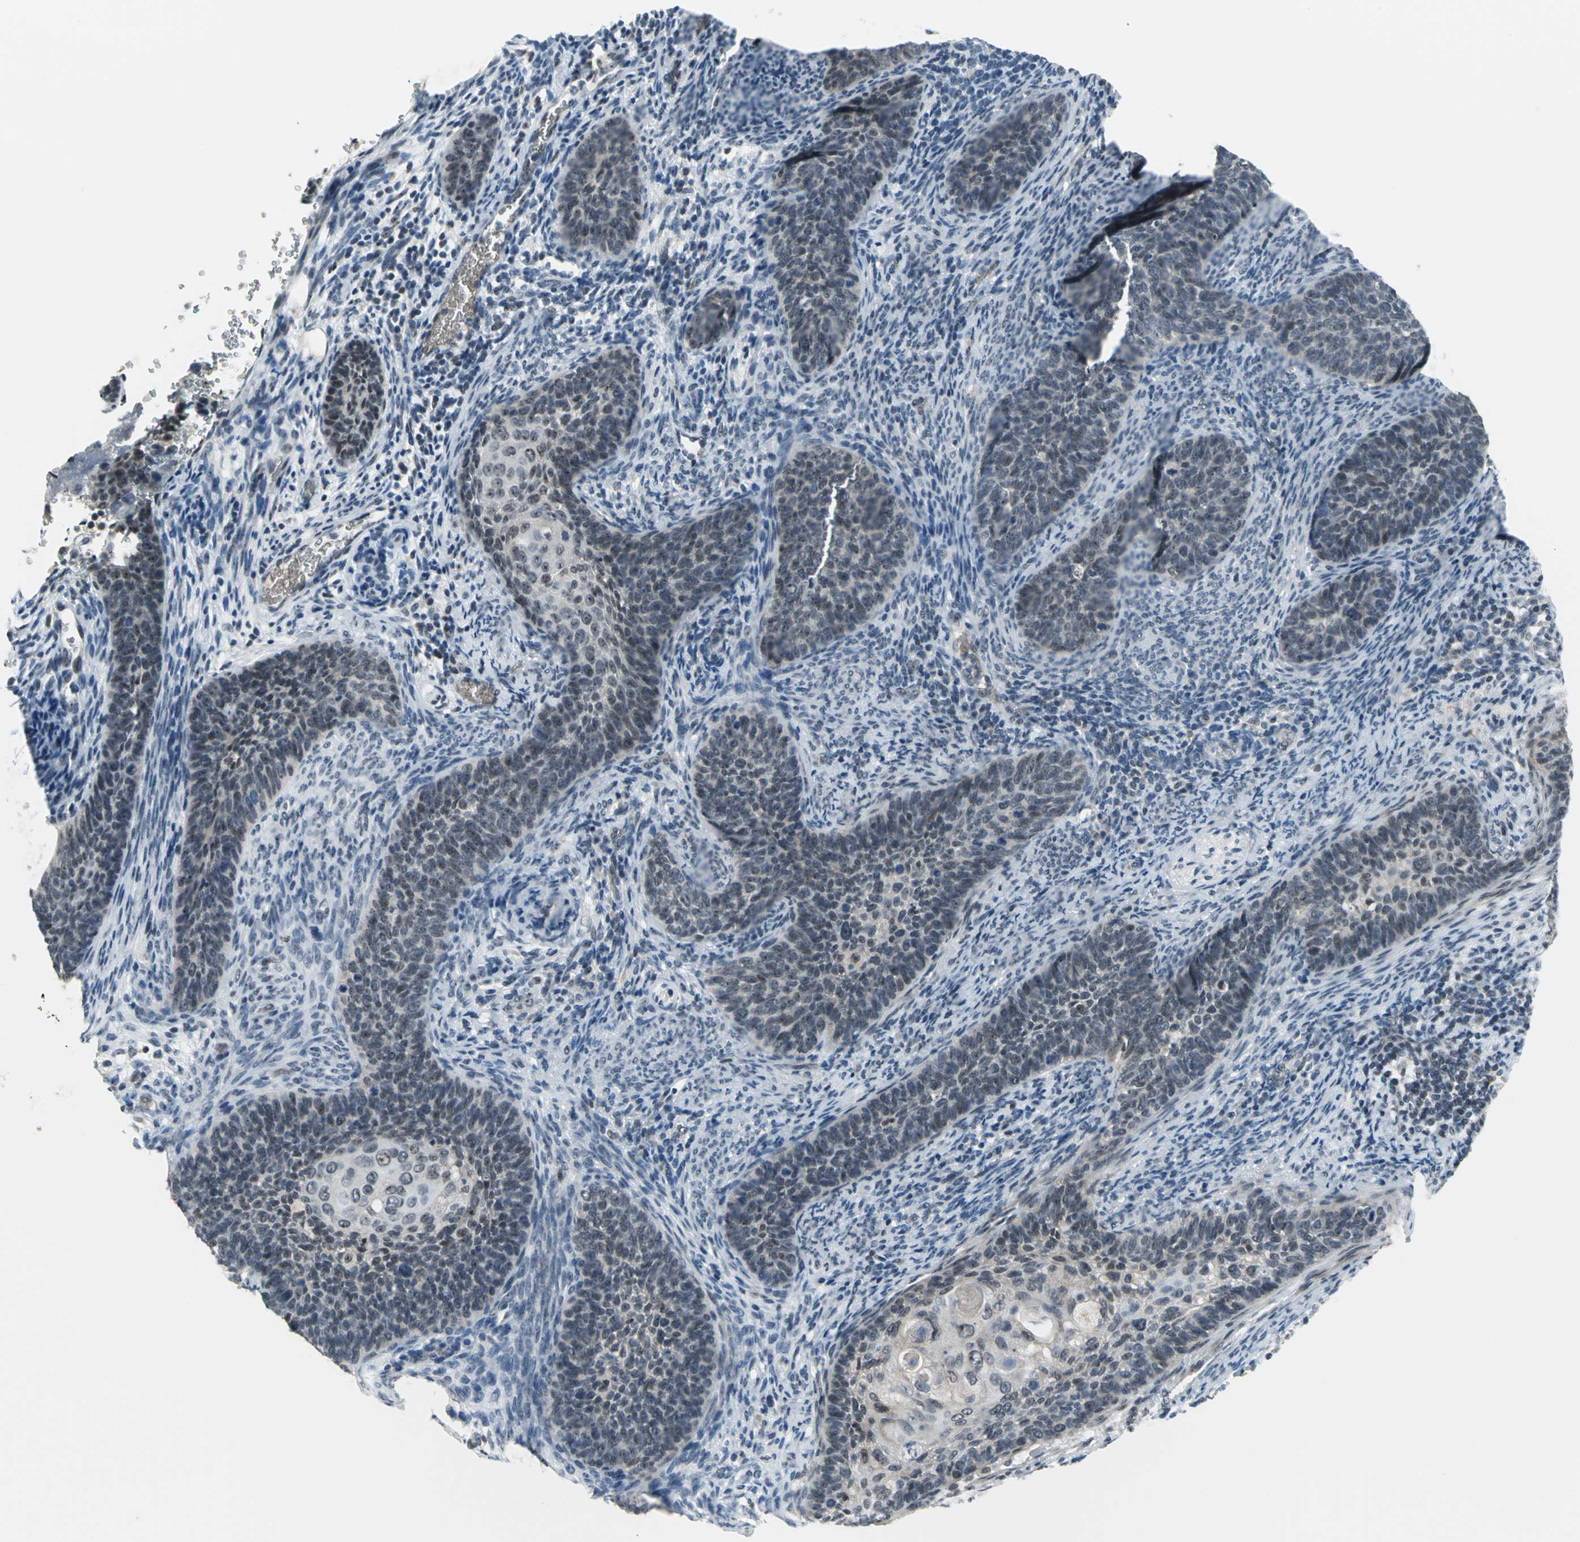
{"staining": {"intensity": "strong", "quantity": "25%-75%", "location": "nuclear"}, "tissue": "cervical cancer", "cell_type": "Tumor cells", "image_type": "cancer", "snomed": [{"axis": "morphology", "description": "Squamous cell carcinoma, NOS"}, {"axis": "topography", "description": "Cervix"}], "caption": "Approximately 25%-75% of tumor cells in human cervical cancer reveal strong nuclear protein staining as visualized by brown immunohistochemical staining.", "gene": "GLI3", "patient": {"sex": "female", "age": 33}}